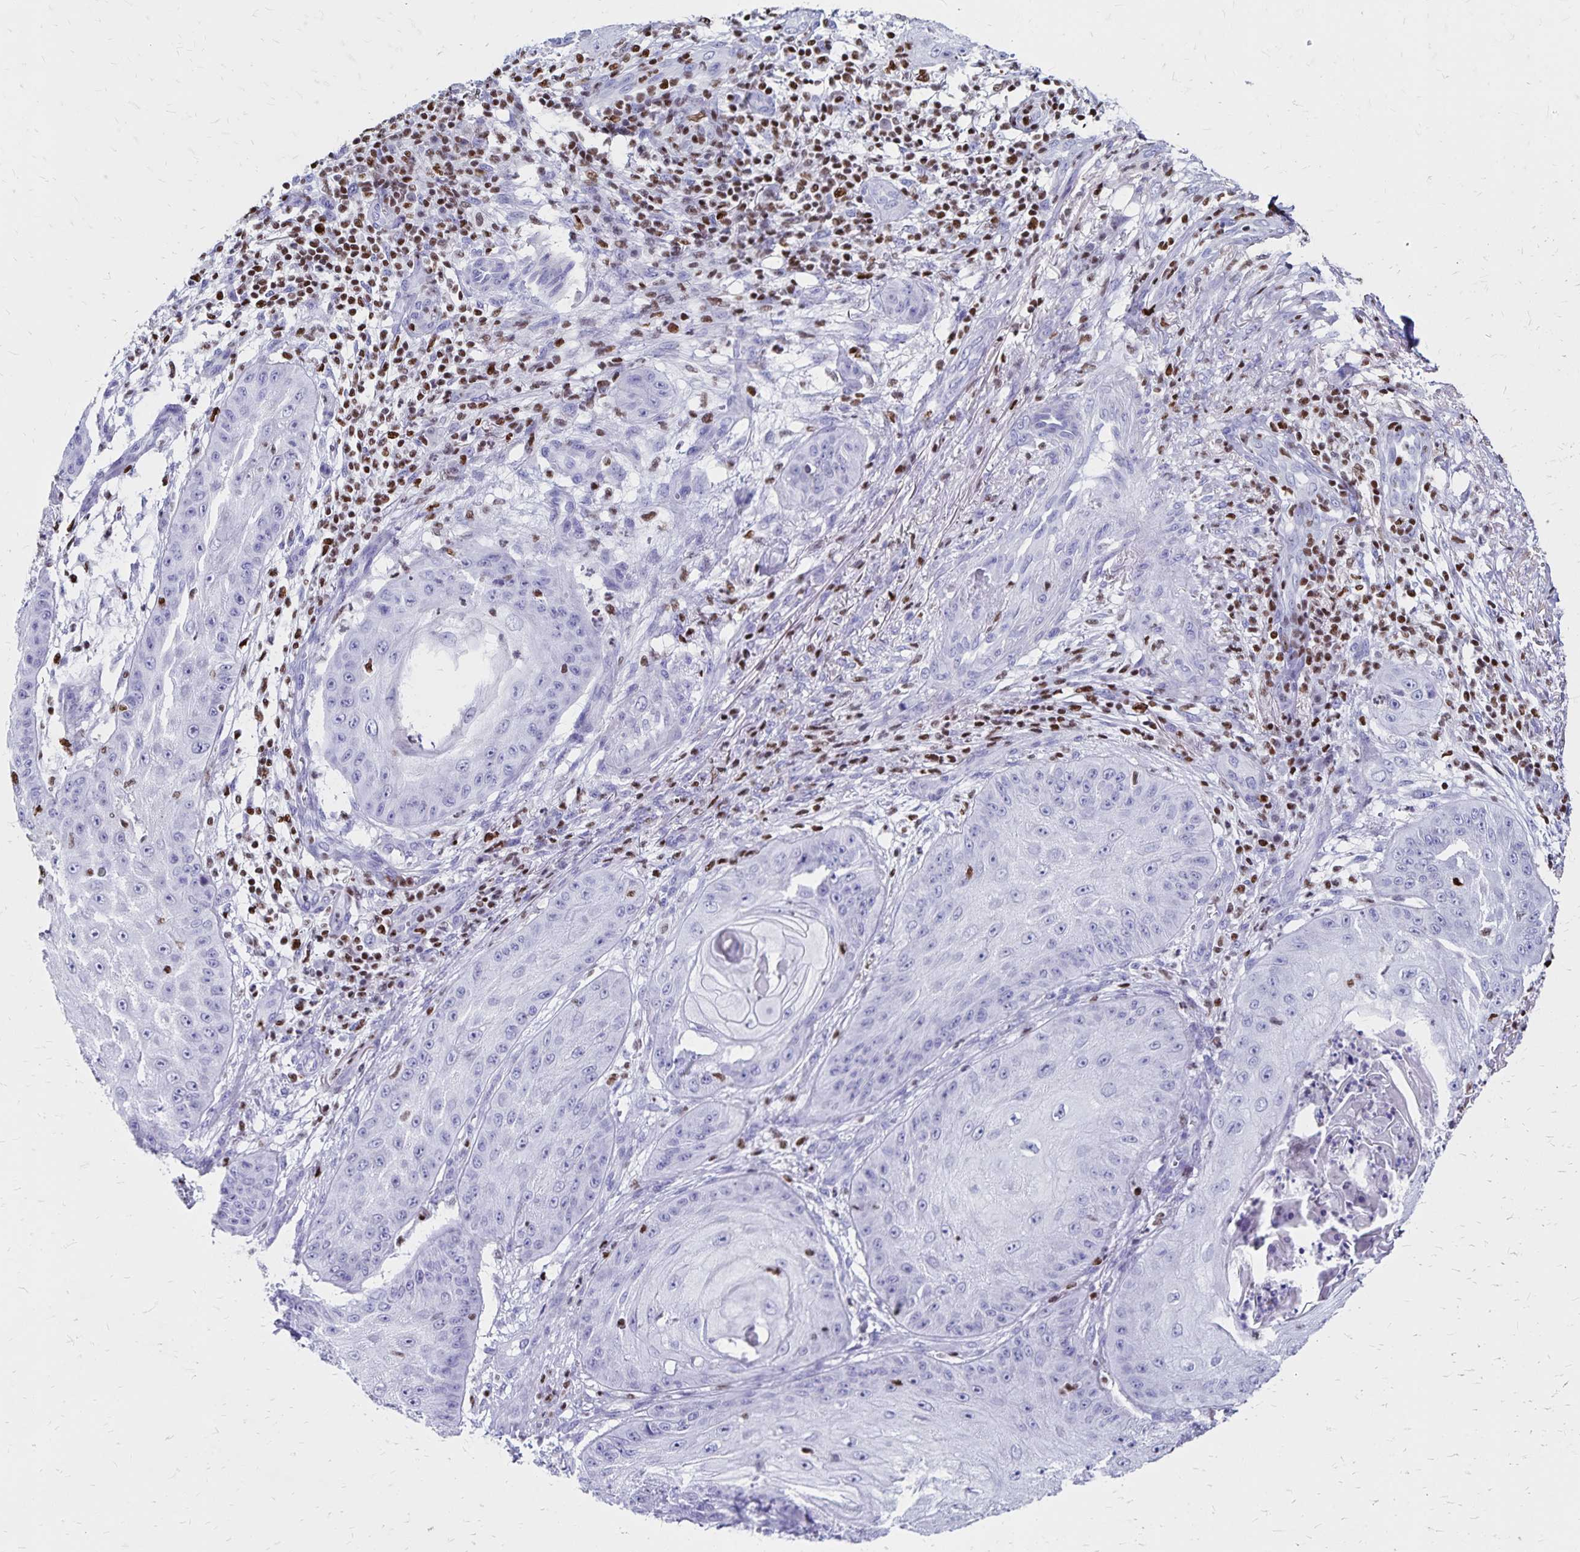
{"staining": {"intensity": "negative", "quantity": "none", "location": "none"}, "tissue": "skin cancer", "cell_type": "Tumor cells", "image_type": "cancer", "snomed": [{"axis": "morphology", "description": "Squamous cell carcinoma, NOS"}, {"axis": "topography", "description": "Skin"}], "caption": "Human skin cancer stained for a protein using immunohistochemistry reveals no positivity in tumor cells.", "gene": "IKZF1", "patient": {"sex": "male", "age": 70}}